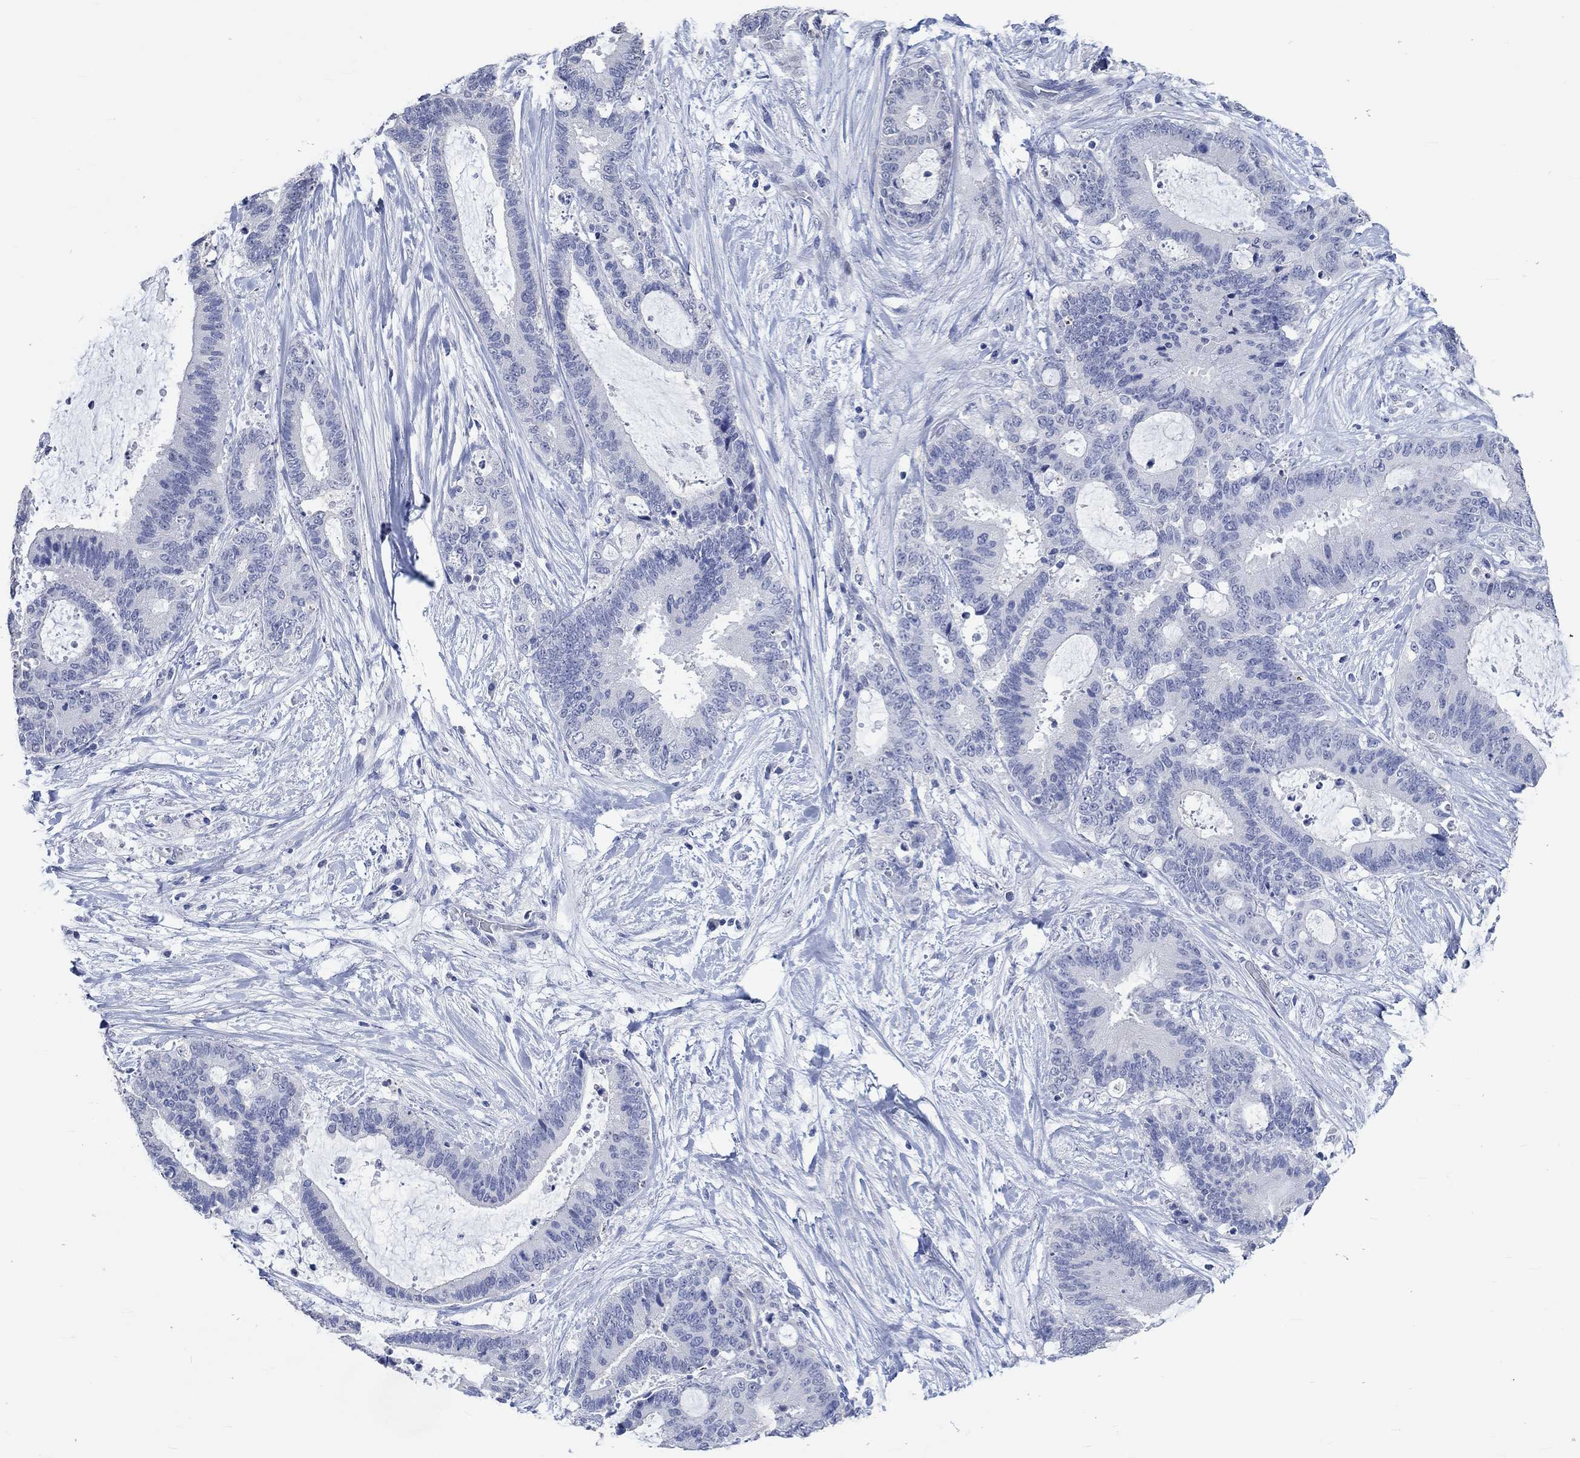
{"staining": {"intensity": "negative", "quantity": "none", "location": "none"}, "tissue": "liver cancer", "cell_type": "Tumor cells", "image_type": "cancer", "snomed": [{"axis": "morphology", "description": "Cholangiocarcinoma"}, {"axis": "topography", "description": "Liver"}], "caption": "Protein analysis of cholangiocarcinoma (liver) reveals no significant expression in tumor cells. (DAB immunohistochemistry (IHC) with hematoxylin counter stain).", "gene": "C4orf47", "patient": {"sex": "female", "age": 73}}